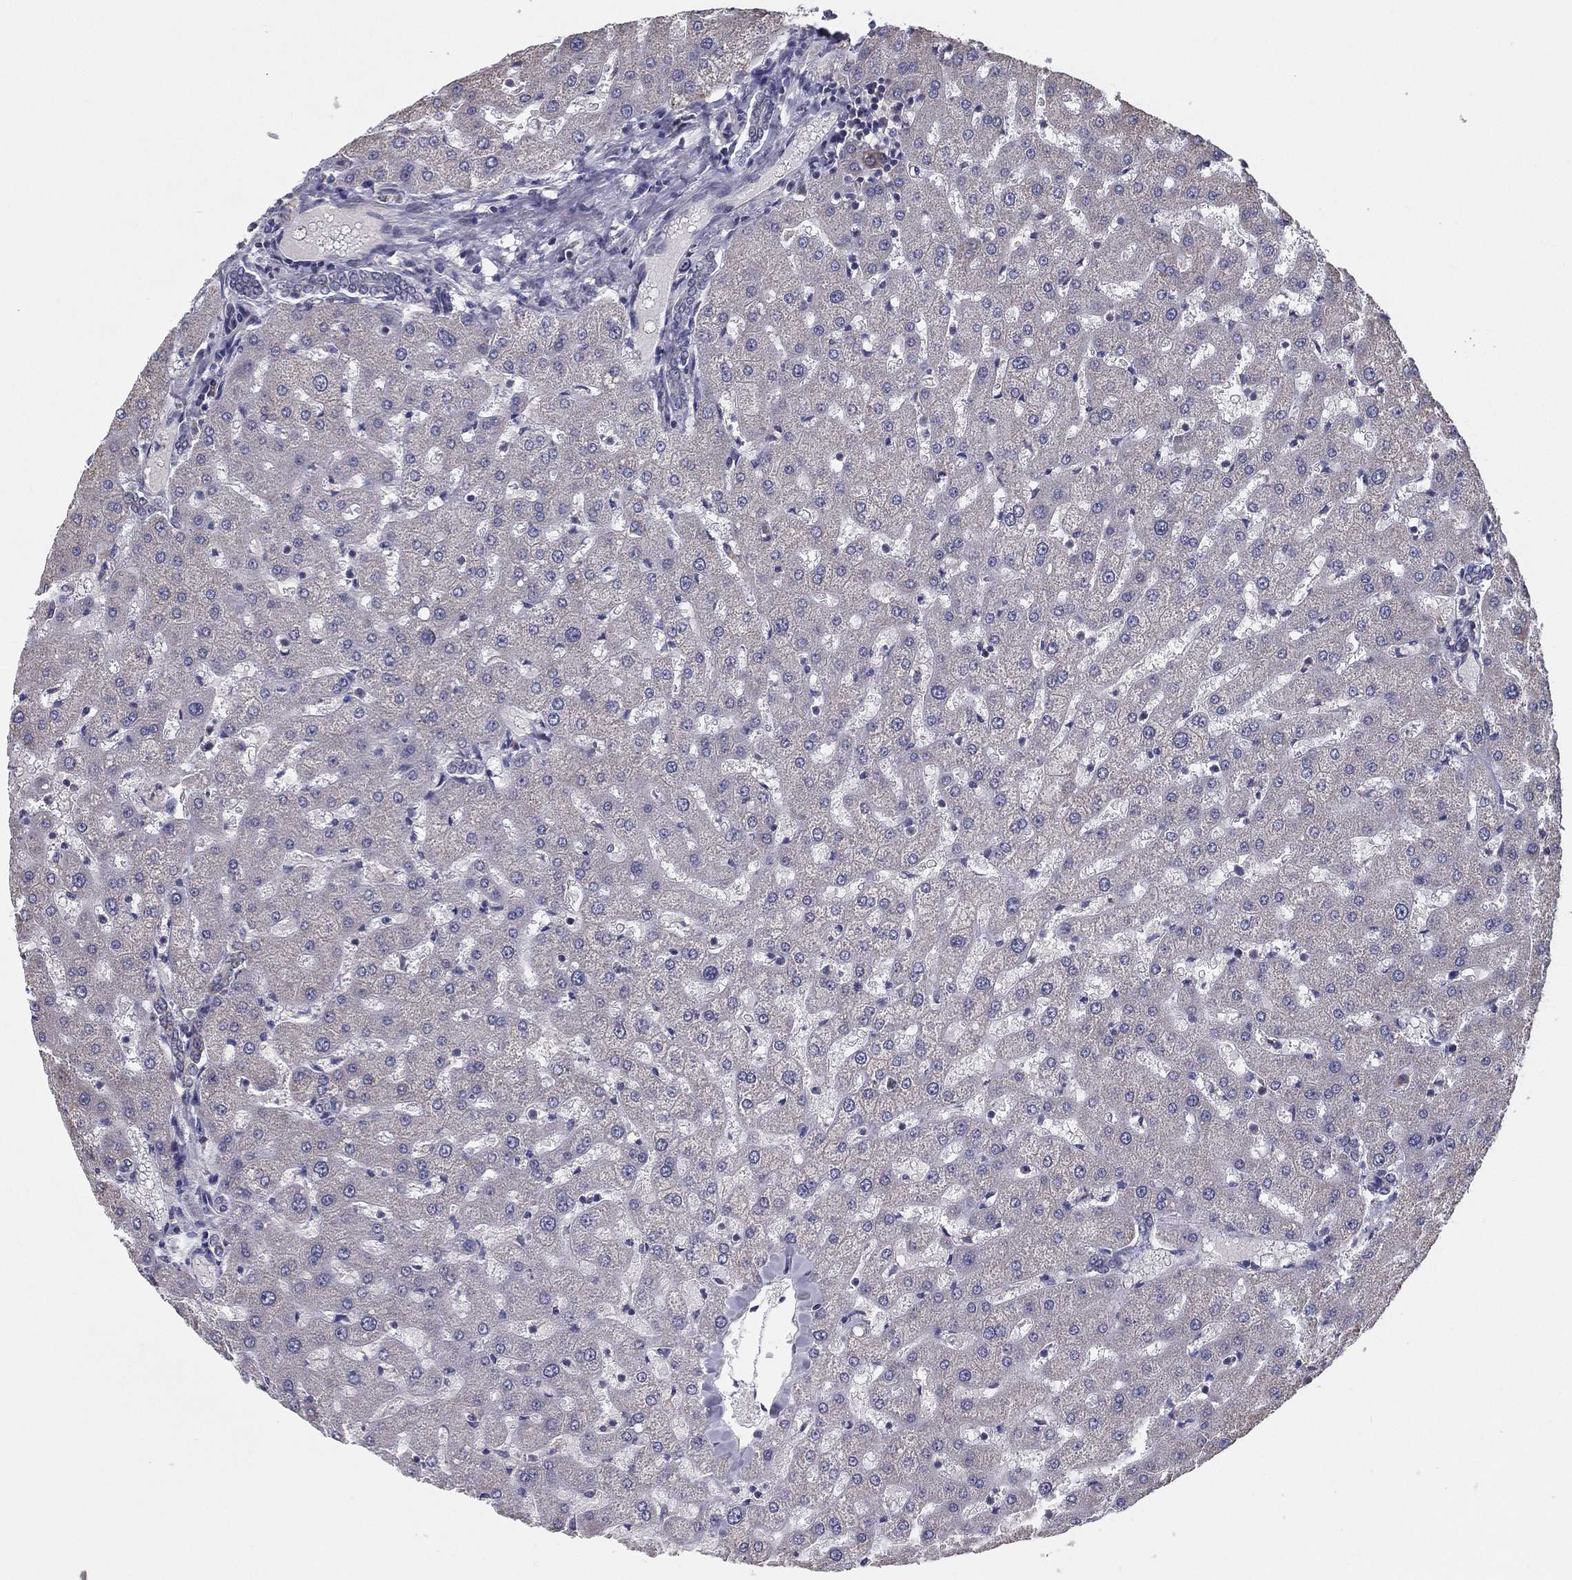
{"staining": {"intensity": "negative", "quantity": "none", "location": "none"}, "tissue": "liver", "cell_type": "Cholangiocytes", "image_type": "normal", "snomed": [{"axis": "morphology", "description": "Normal tissue, NOS"}, {"axis": "topography", "description": "Liver"}], "caption": "Liver stained for a protein using immunohistochemistry (IHC) exhibits no expression cholangiocytes.", "gene": "PCSK1", "patient": {"sex": "female", "age": 50}}